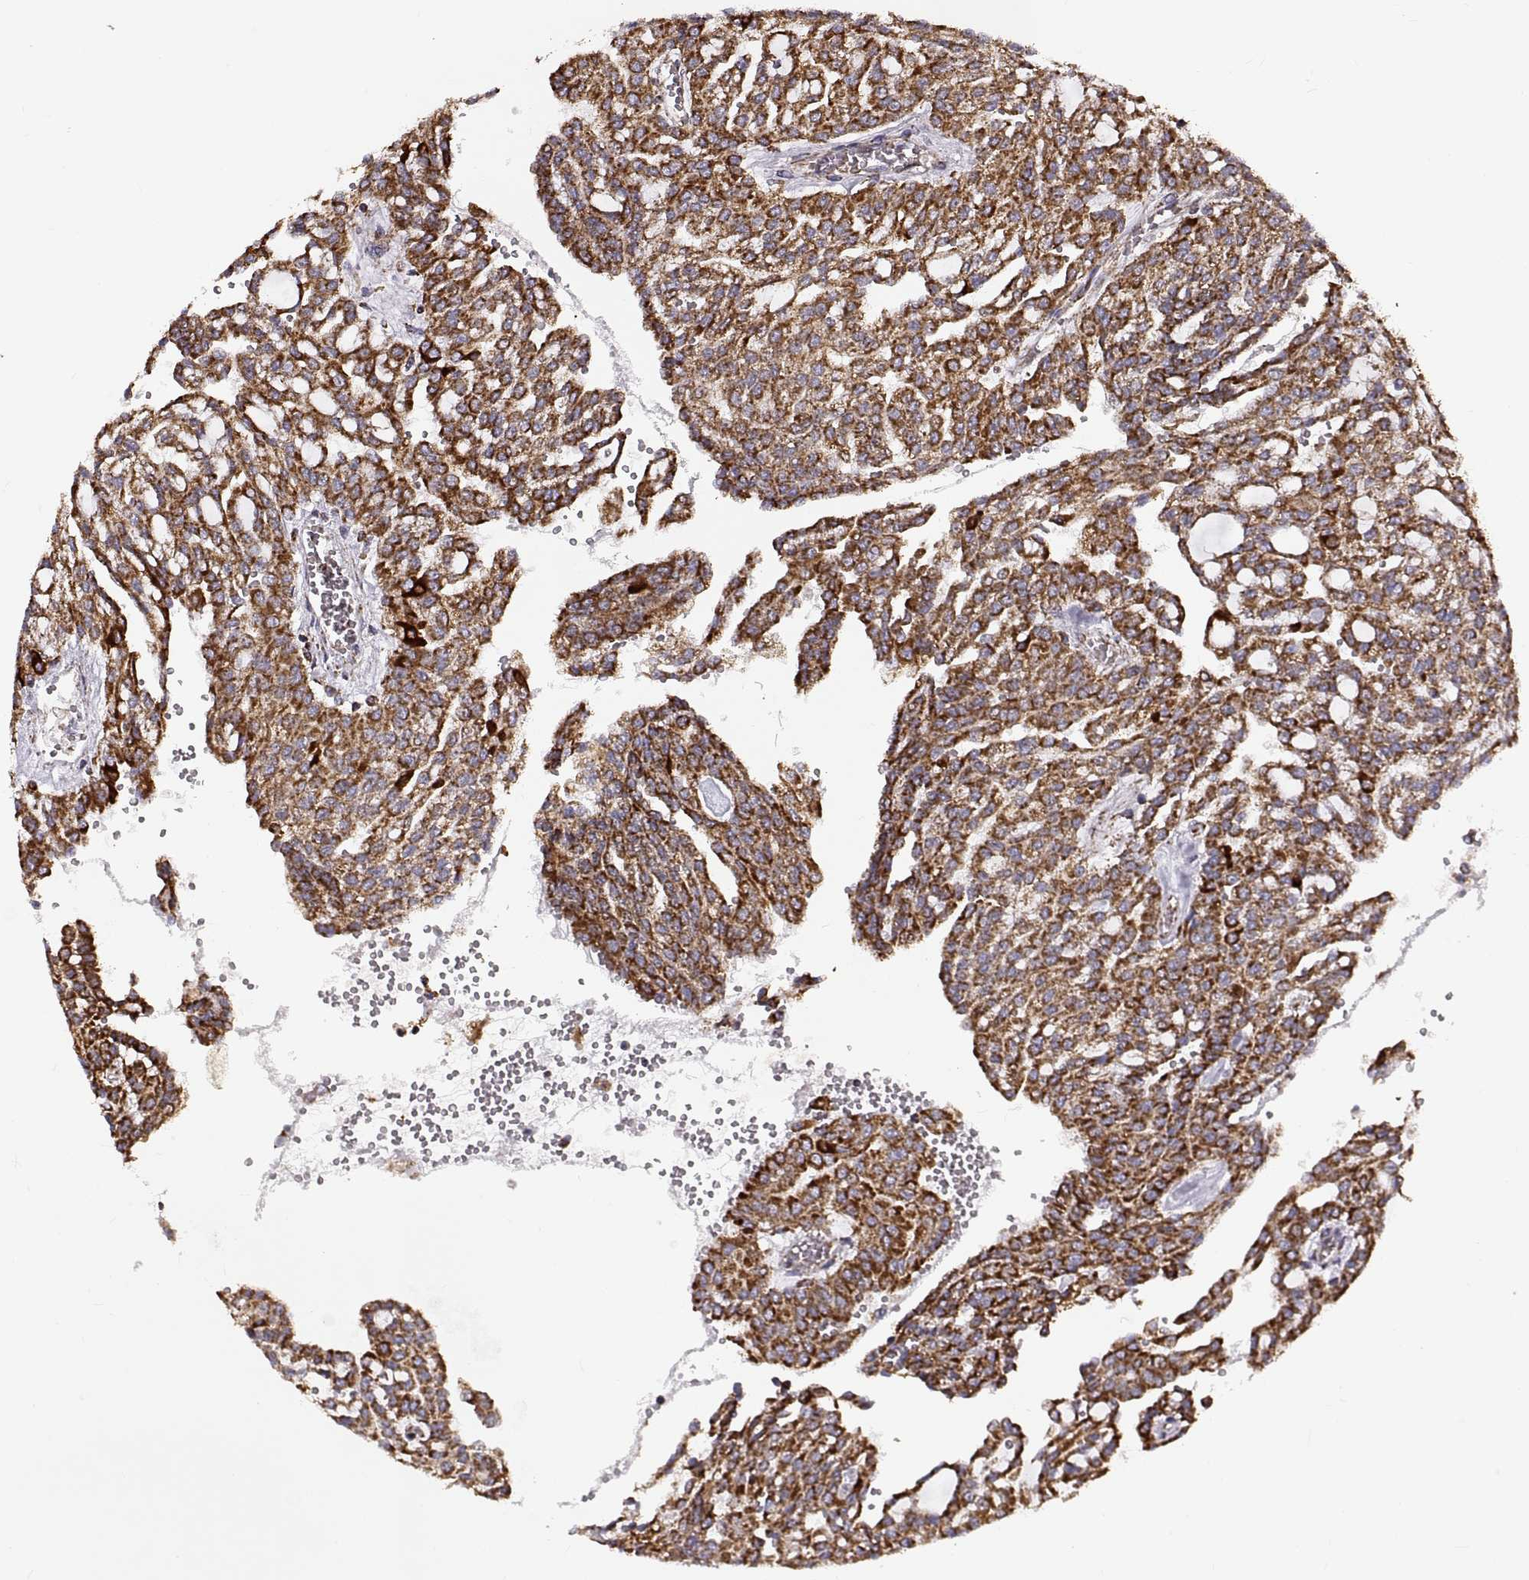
{"staining": {"intensity": "strong", "quantity": ">75%", "location": "cytoplasmic/membranous"}, "tissue": "renal cancer", "cell_type": "Tumor cells", "image_type": "cancer", "snomed": [{"axis": "morphology", "description": "Adenocarcinoma, NOS"}, {"axis": "topography", "description": "Kidney"}], "caption": "IHC of human renal adenocarcinoma reveals high levels of strong cytoplasmic/membranous expression in approximately >75% of tumor cells.", "gene": "ARSD", "patient": {"sex": "male", "age": 63}}